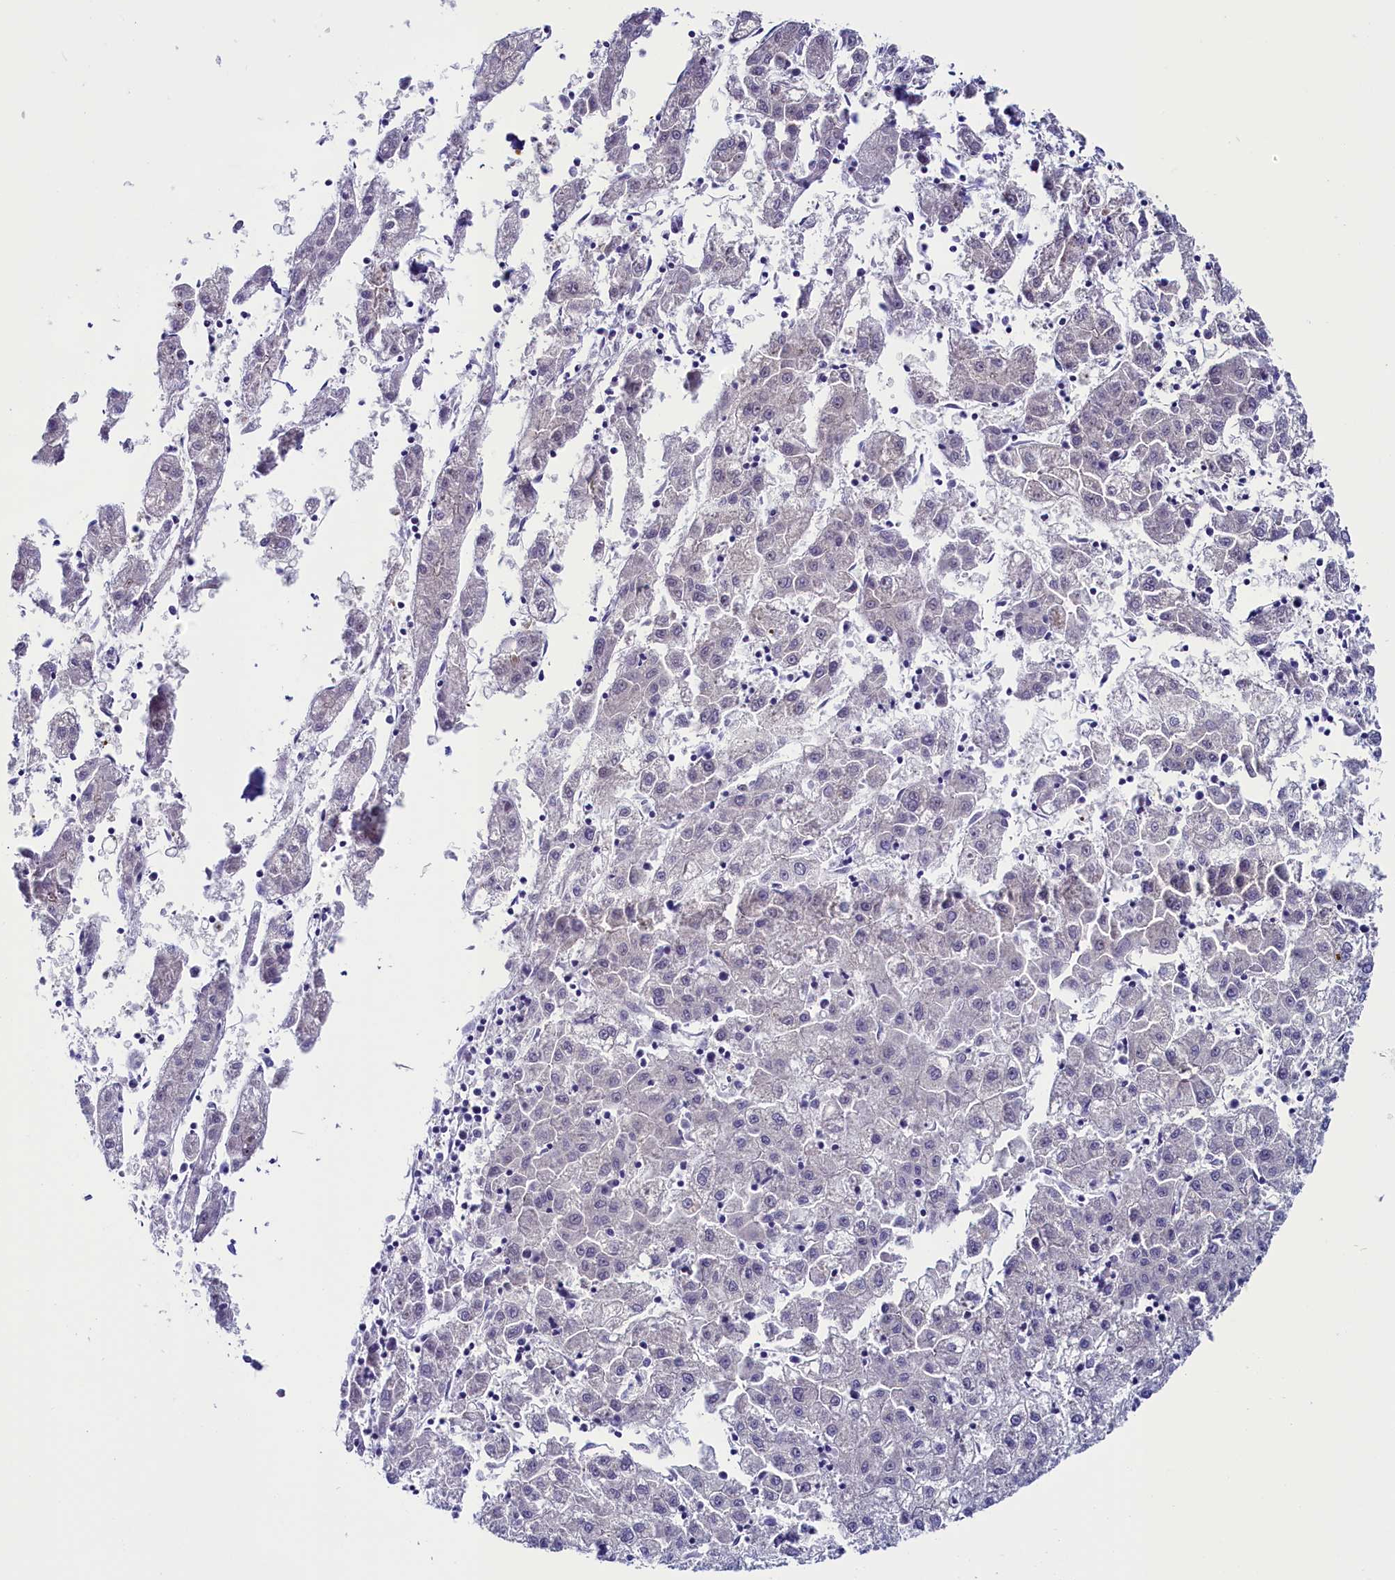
{"staining": {"intensity": "negative", "quantity": "none", "location": "none"}, "tissue": "liver cancer", "cell_type": "Tumor cells", "image_type": "cancer", "snomed": [{"axis": "morphology", "description": "Carcinoma, Hepatocellular, NOS"}, {"axis": "topography", "description": "Liver"}], "caption": "Immunohistochemistry (IHC) photomicrograph of neoplastic tissue: liver cancer (hepatocellular carcinoma) stained with DAB (3,3'-diaminobenzidine) reveals no significant protein expression in tumor cells.", "gene": "CIAPIN1", "patient": {"sex": "male", "age": 72}}